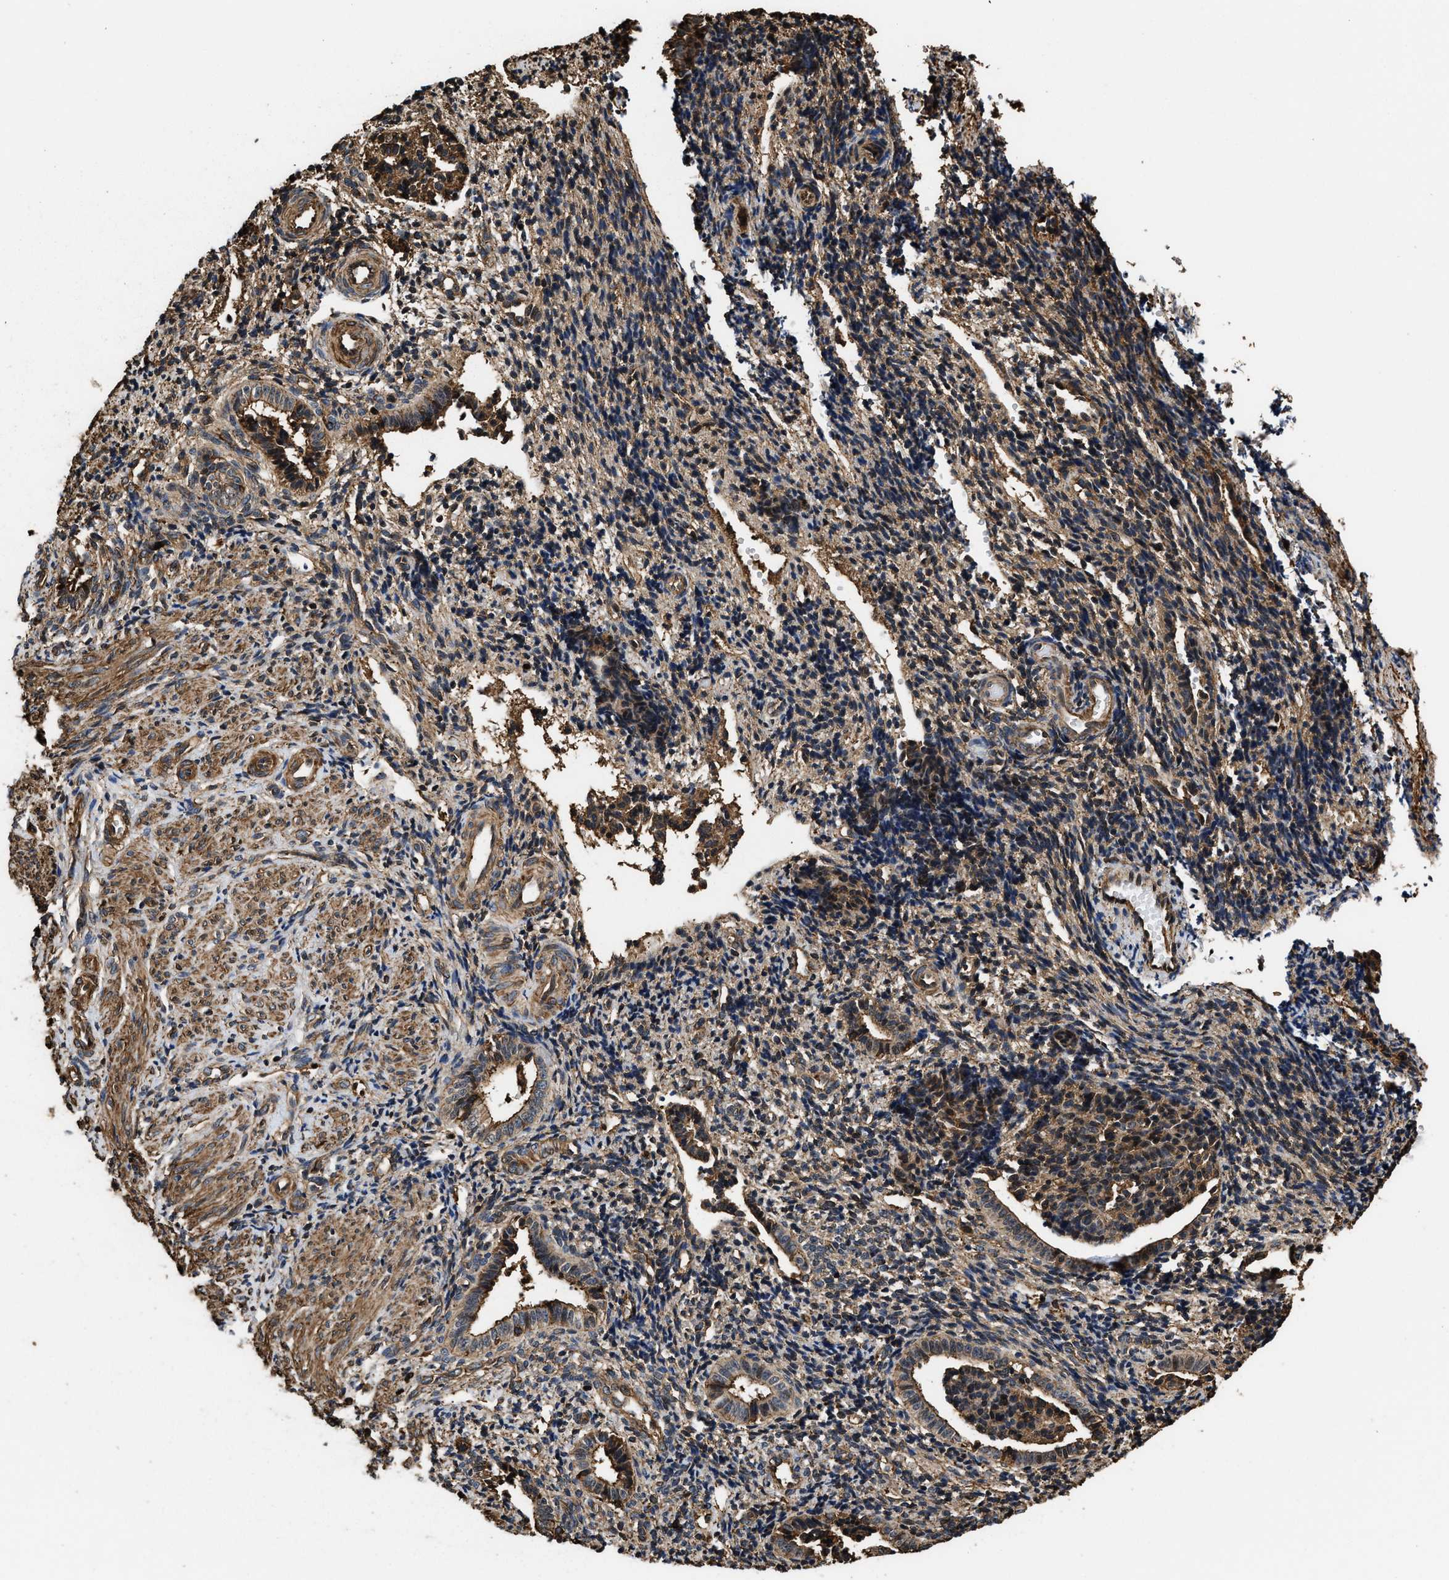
{"staining": {"intensity": "moderate", "quantity": "25%-75%", "location": "cytoplasmic/membranous"}, "tissue": "endometrium", "cell_type": "Cells in endometrial stroma", "image_type": "normal", "snomed": [{"axis": "morphology", "description": "Normal tissue, NOS"}, {"axis": "topography", "description": "Uterus"}, {"axis": "topography", "description": "Endometrium"}], "caption": "The micrograph demonstrates immunohistochemical staining of benign endometrium. There is moderate cytoplasmic/membranous expression is appreciated in approximately 25%-75% of cells in endometrial stroma.", "gene": "KBTBD2", "patient": {"sex": "female", "age": 33}}